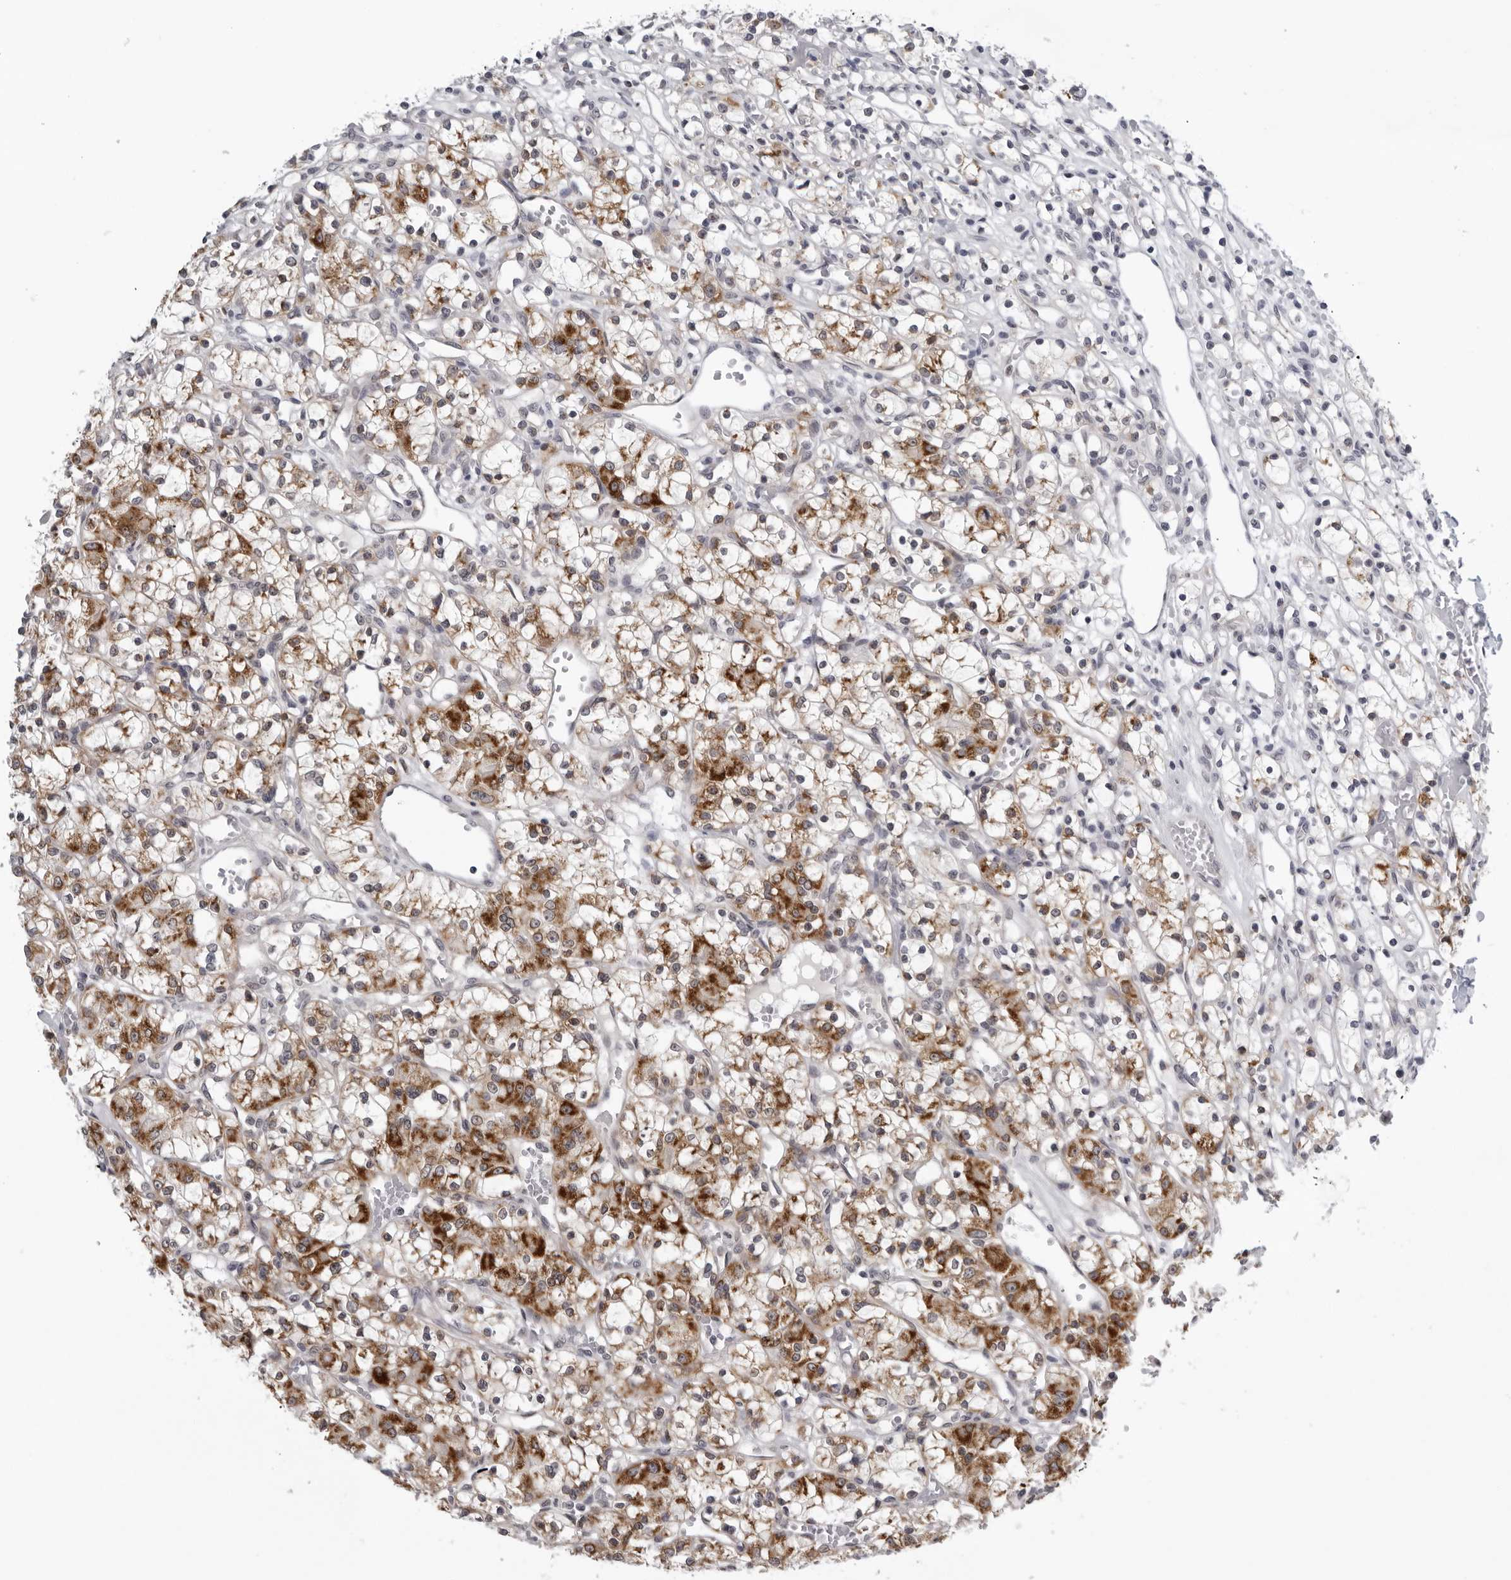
{"staining": {"intensity": "strong", "quantity": "25%-75%", "location": "cytoplasmic/membranous"}, "tissue": "renal cancer", "cell_type": "Tumor cells", "image_type": "cancer", "snomed": [{"axis": "morphology", "description": "Adenocarcinoma, NOS"}, {"axis": "topography", "description": "Kidney"}], "caption": "This micrograph reveals adenocarcinoma (renal) stained with IHC to label a protein in brown. The cytoplasmic/membranous of tumor cells show strong positivity for the protein. Nuclei are counter-stained blue.", "gene": "CPT2", "patient": {"sex": "female", "age": 59}}